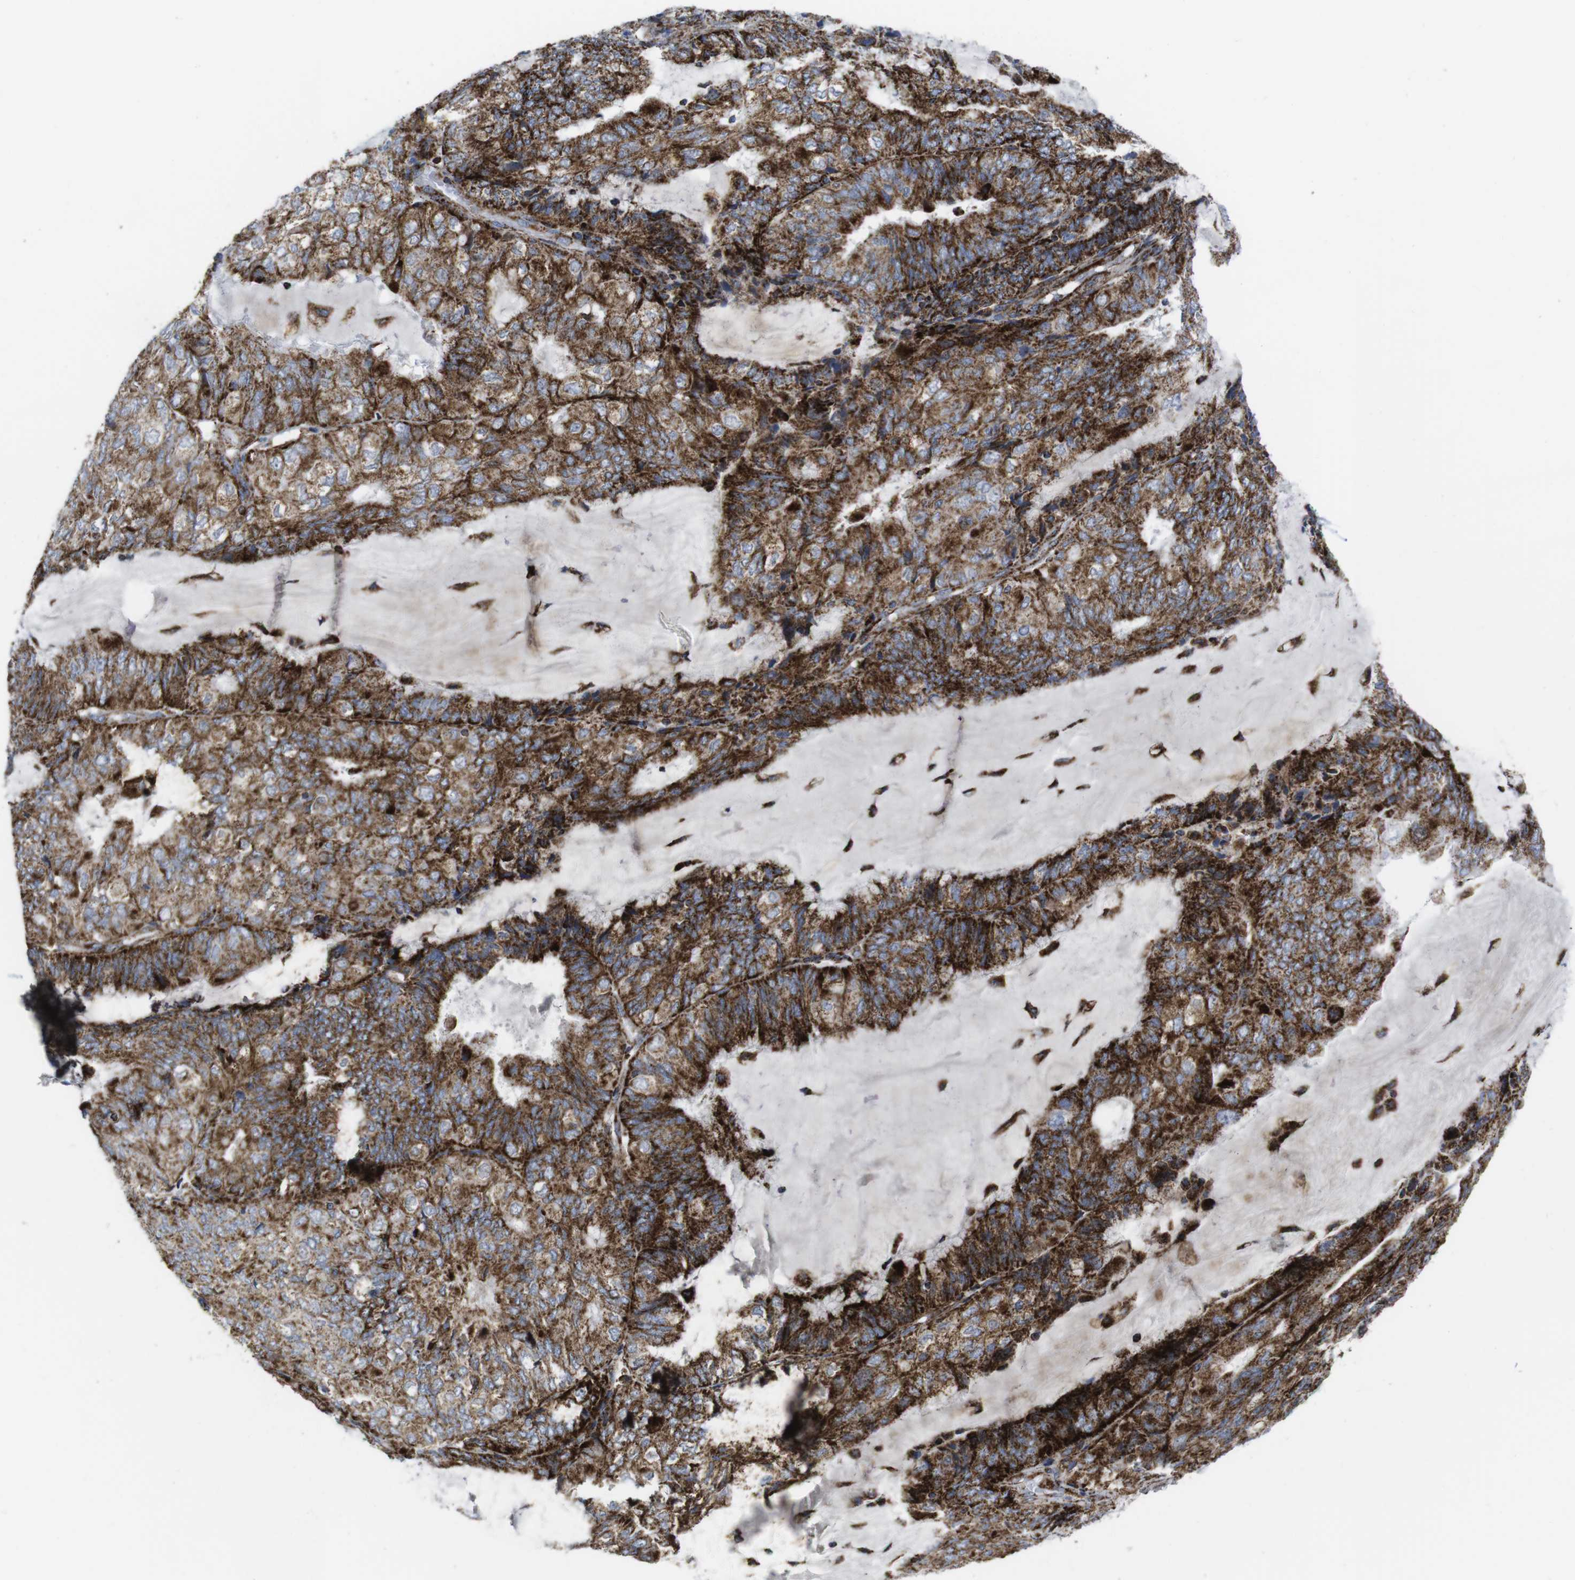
{"staining": {"intensity": "strong", "quantity": ">75%", "location": "cytoplasmic/membranous"}, "tissue": "endometrial cancer", "cell_type": "Tumor cells", "image_type": "cancer", "snomed": [{"axis": "morphology", "description": "Adenocarcinoma, NOS"}, {"axis": "topography", "description": "Endometrium"}], "caption": "Tumor cells exhibit high levels of strong cytoplasmic/membranous positivity in about >75% of cells in endometrial adenocarcinoma.", "gene": "TMEM192", "patient": {"sex": "female", "age": 81}}